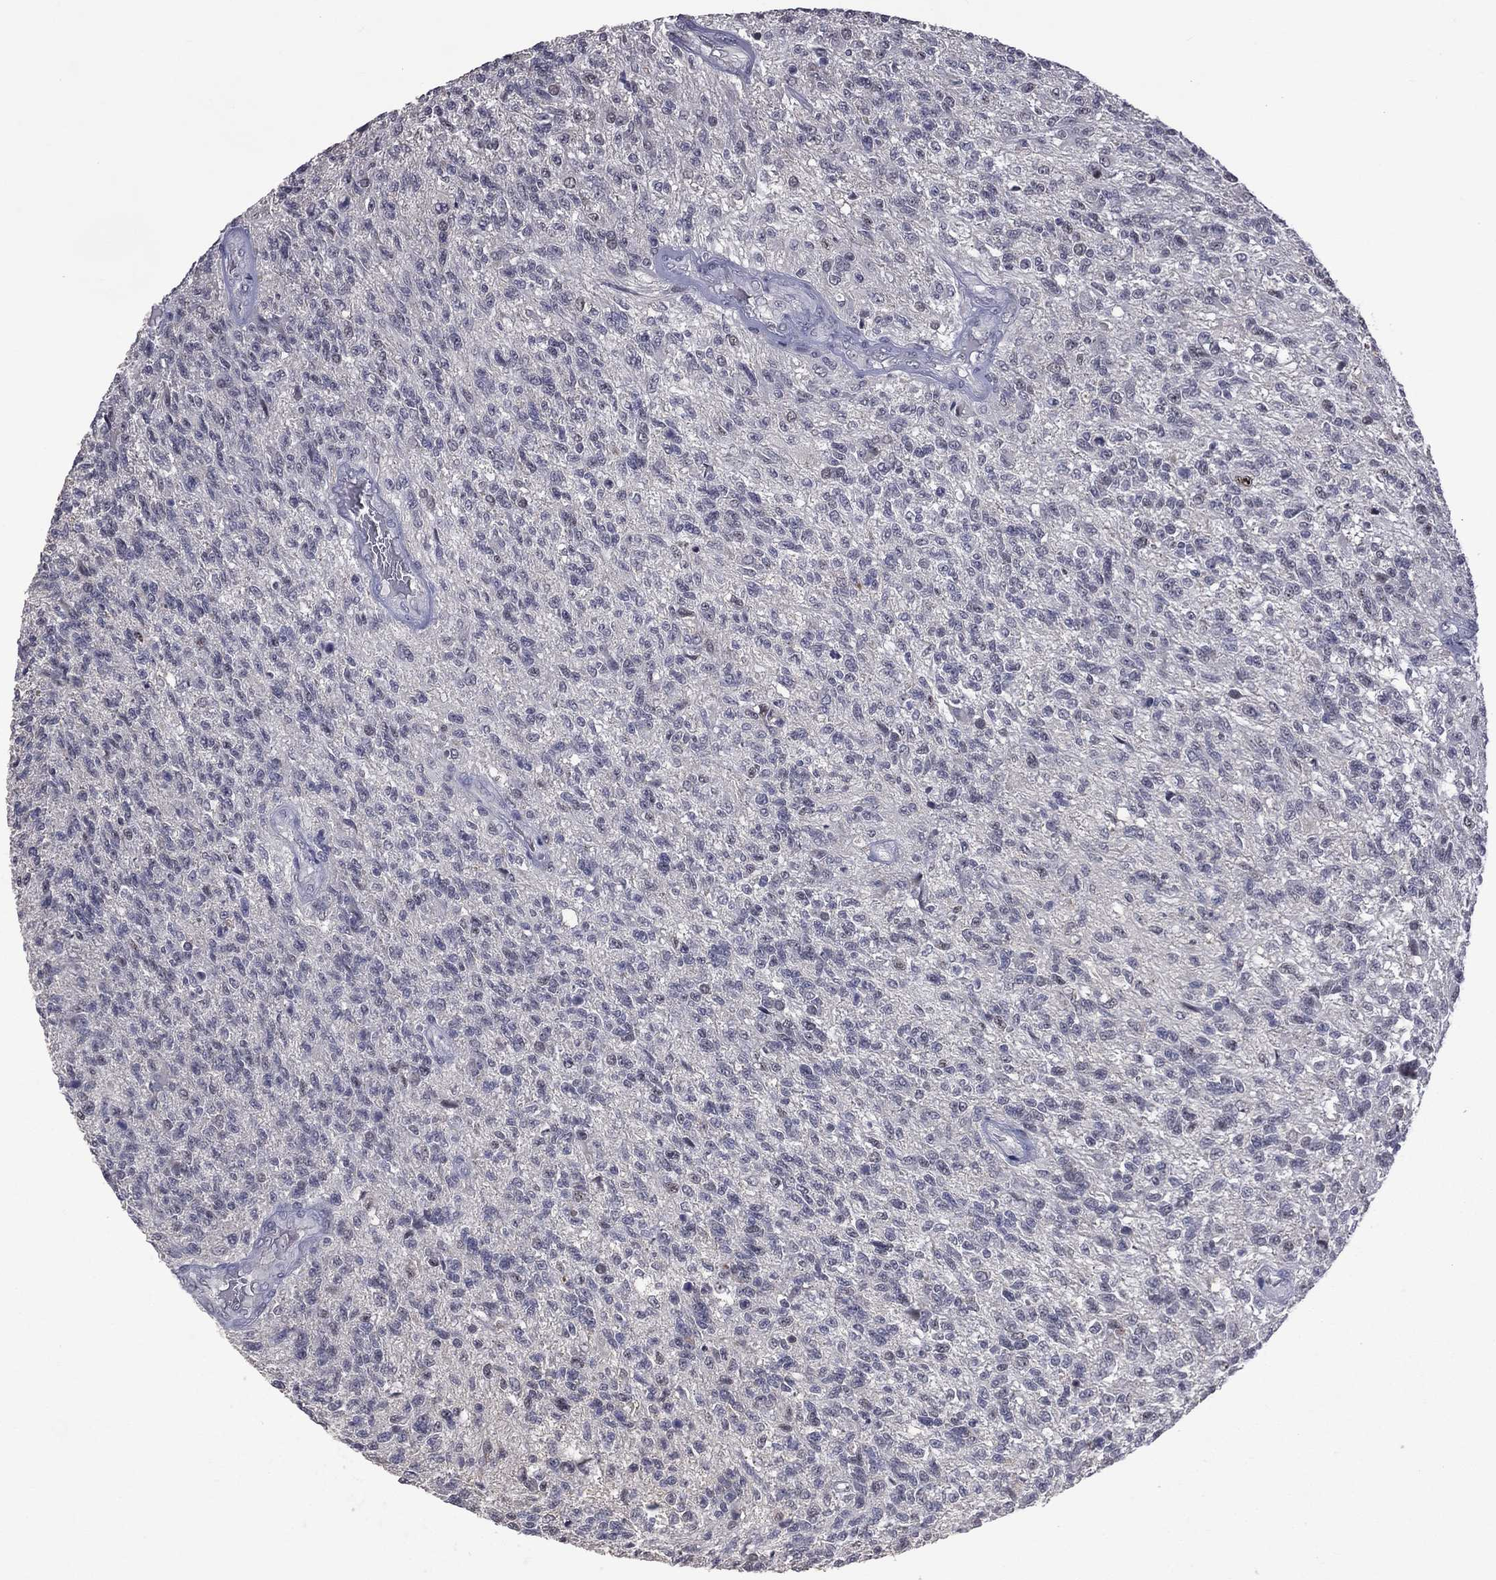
{"staining": {"intensity": "negative", "quantity": "none", "location": "none"}, "tissue": "glioma", "cell_type": "Tumor cells", "image_type": "cancer", "snomed": [{"axis": "morphology", "description": "Glioma, malignant, High grade"}, {"axis": "topography", "description": "Brain"}], "caption": "The micrograph shows no significant expression in tumor cells of malignant glioma (high-grade).", "gene": "DSG4", "patient": {"sex": "male", "age": 56}}